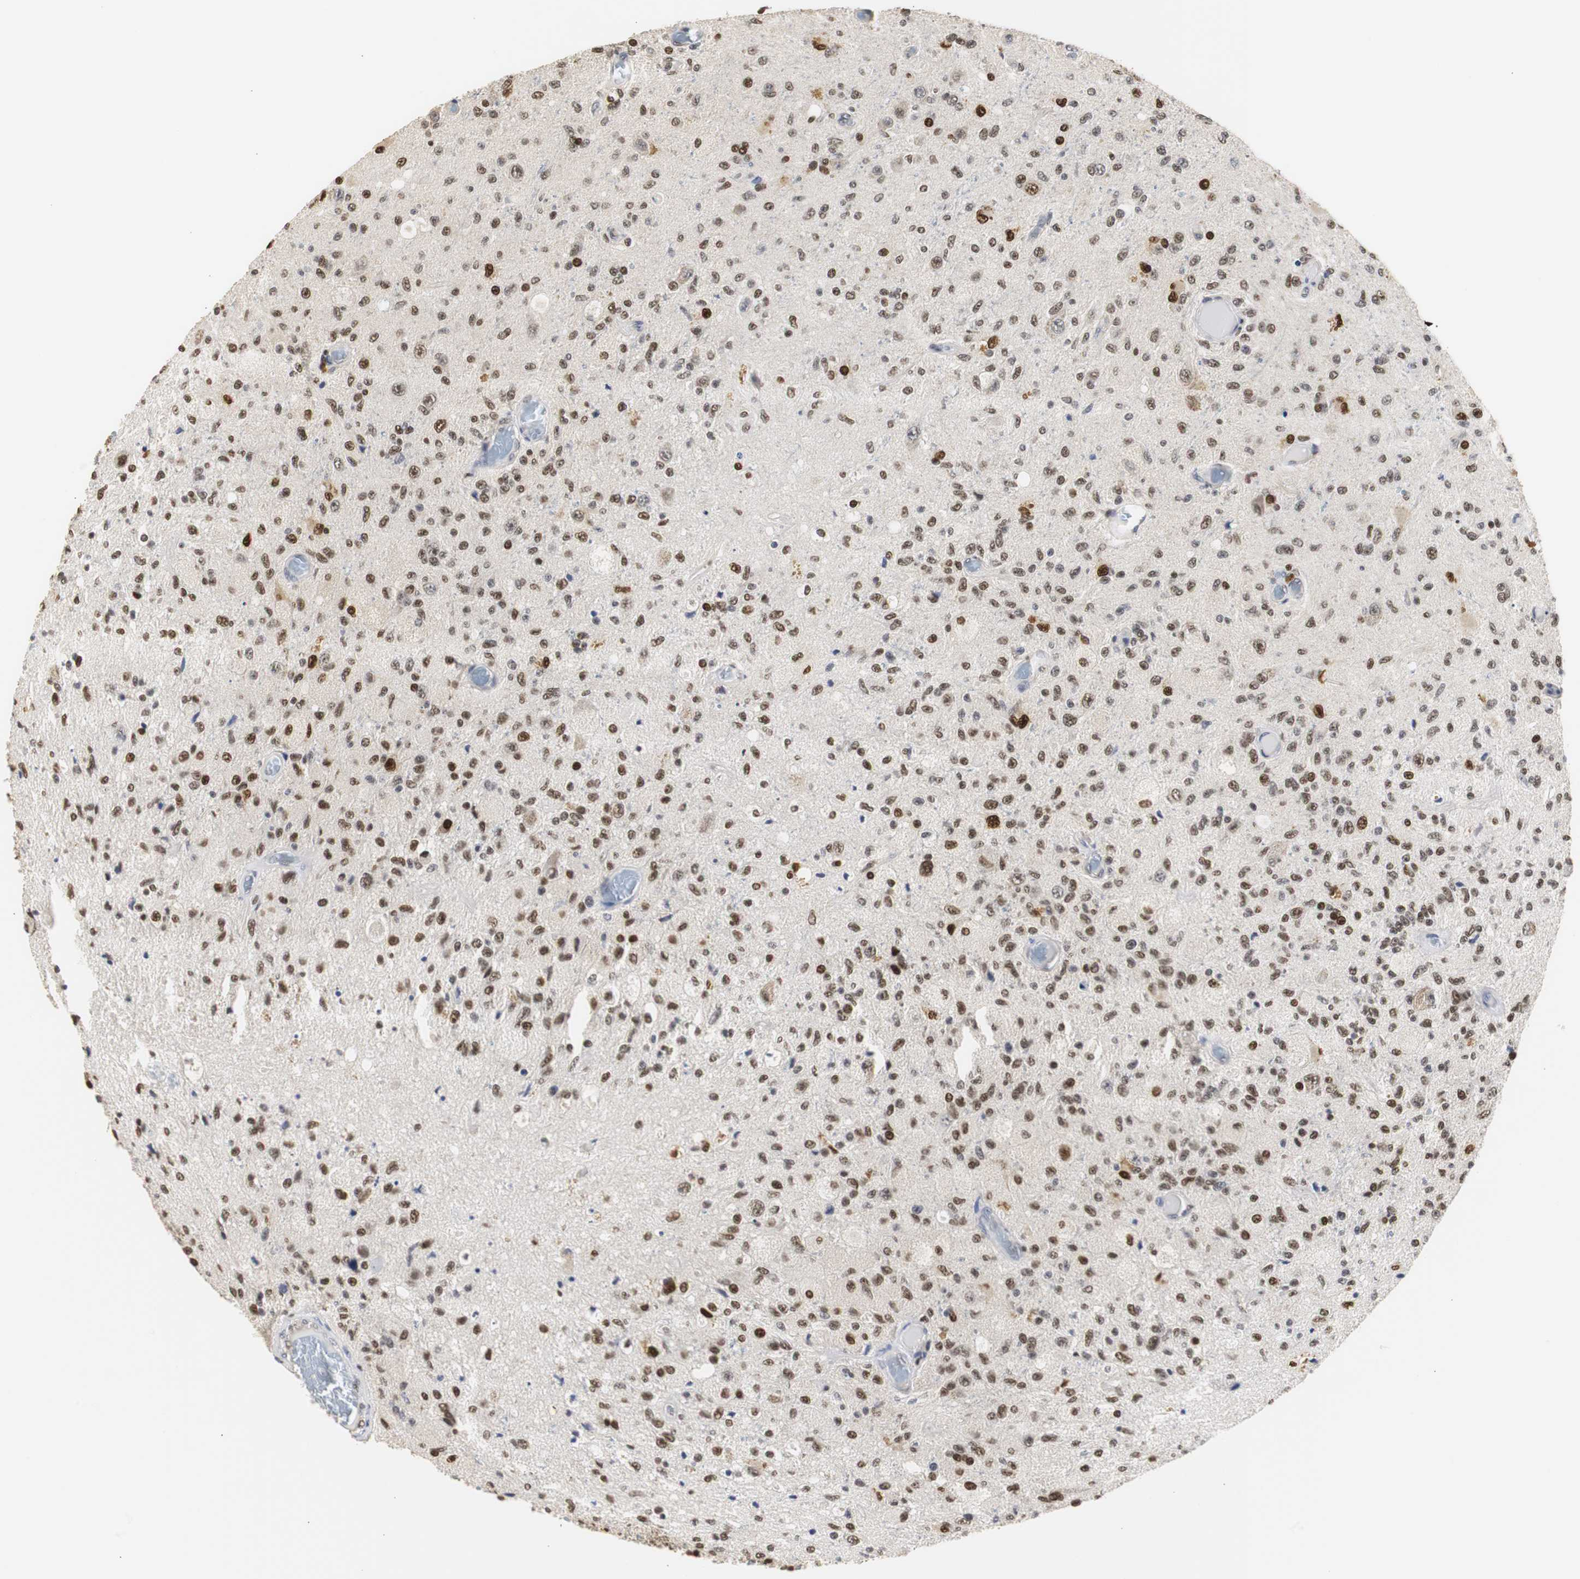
{"staining": {"intensity": "strong", "quantity": ">75%", "location": "nuclear"}, "tissue": "glioma", "cell_type": "Tumor cells", "image_type": "cancer", "snomed": [{"axis": "morphology", "description": "Normal tissue, NOS"}, {"axis": "morphology", "description": "Glioma, malignant, High grade"}, {"axis": "topography", "description": "Cerebral cortex"}], "caption": "Protein analysis of malignant high-grade glioma tissue reveals strong nuclear staining in approximately >75% of tumor cells.", "gene": "ZFC3H1", "patient": {"sex": "male", "age": 77}}